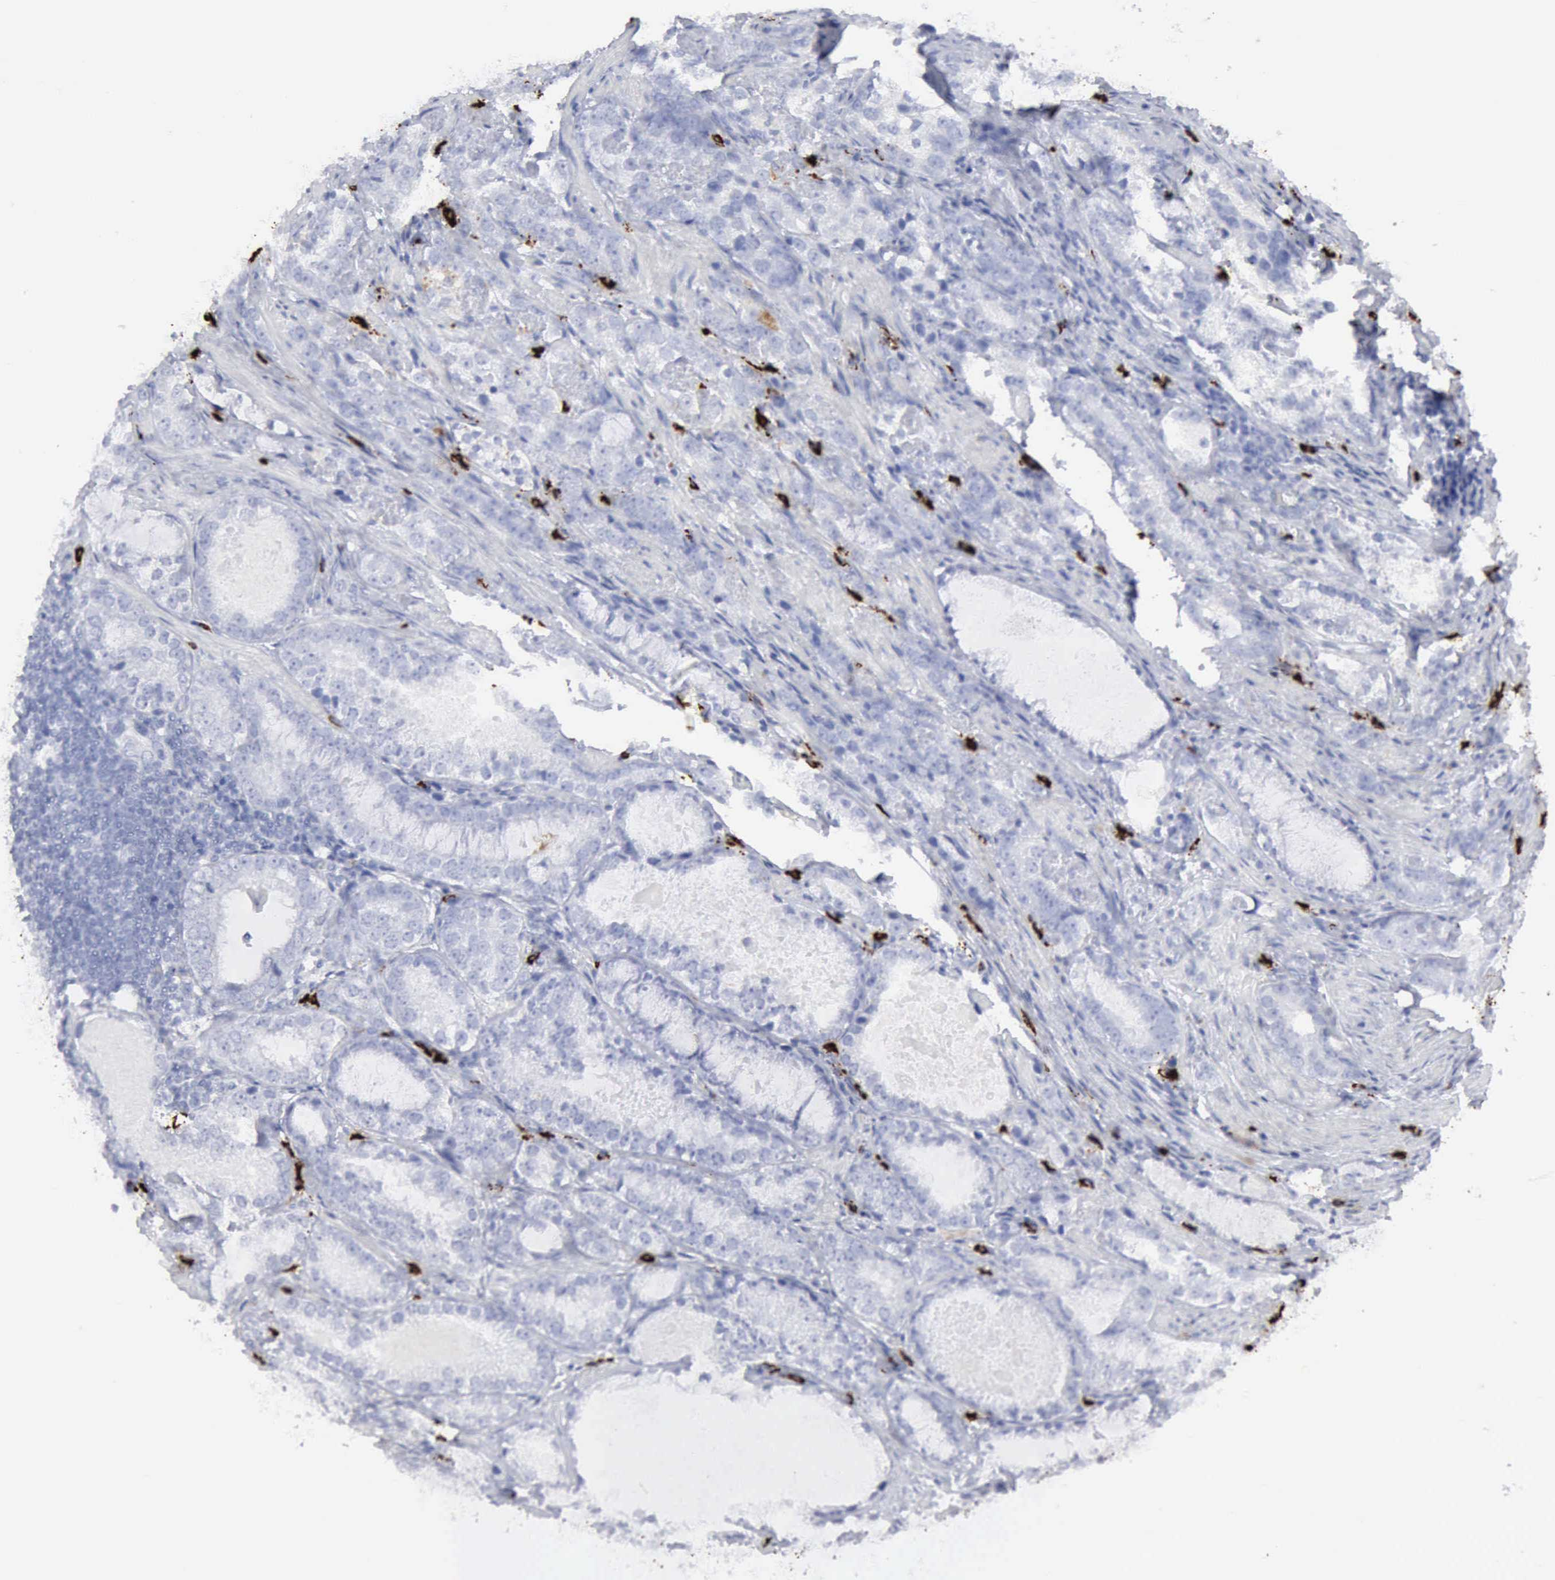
{"staining": {"intensity": "negative", "quantity": "none", "location": "none"}, "tissue": "prostate cancer", "cell_type": "Tumor cells", "image_type": "cancer", "snomed": [{"axis": "morphology", "description": "Adenocarcinoma, High grade"}, {"axis": "topography", "description": "Prostate"}], "caption": "The immunohistochemistry photomicrograph has no significant positivity in tumor cells of prostate cancer tissue.", "gene": "CMA1", "patient": {"sex": "male", "age": 63}}